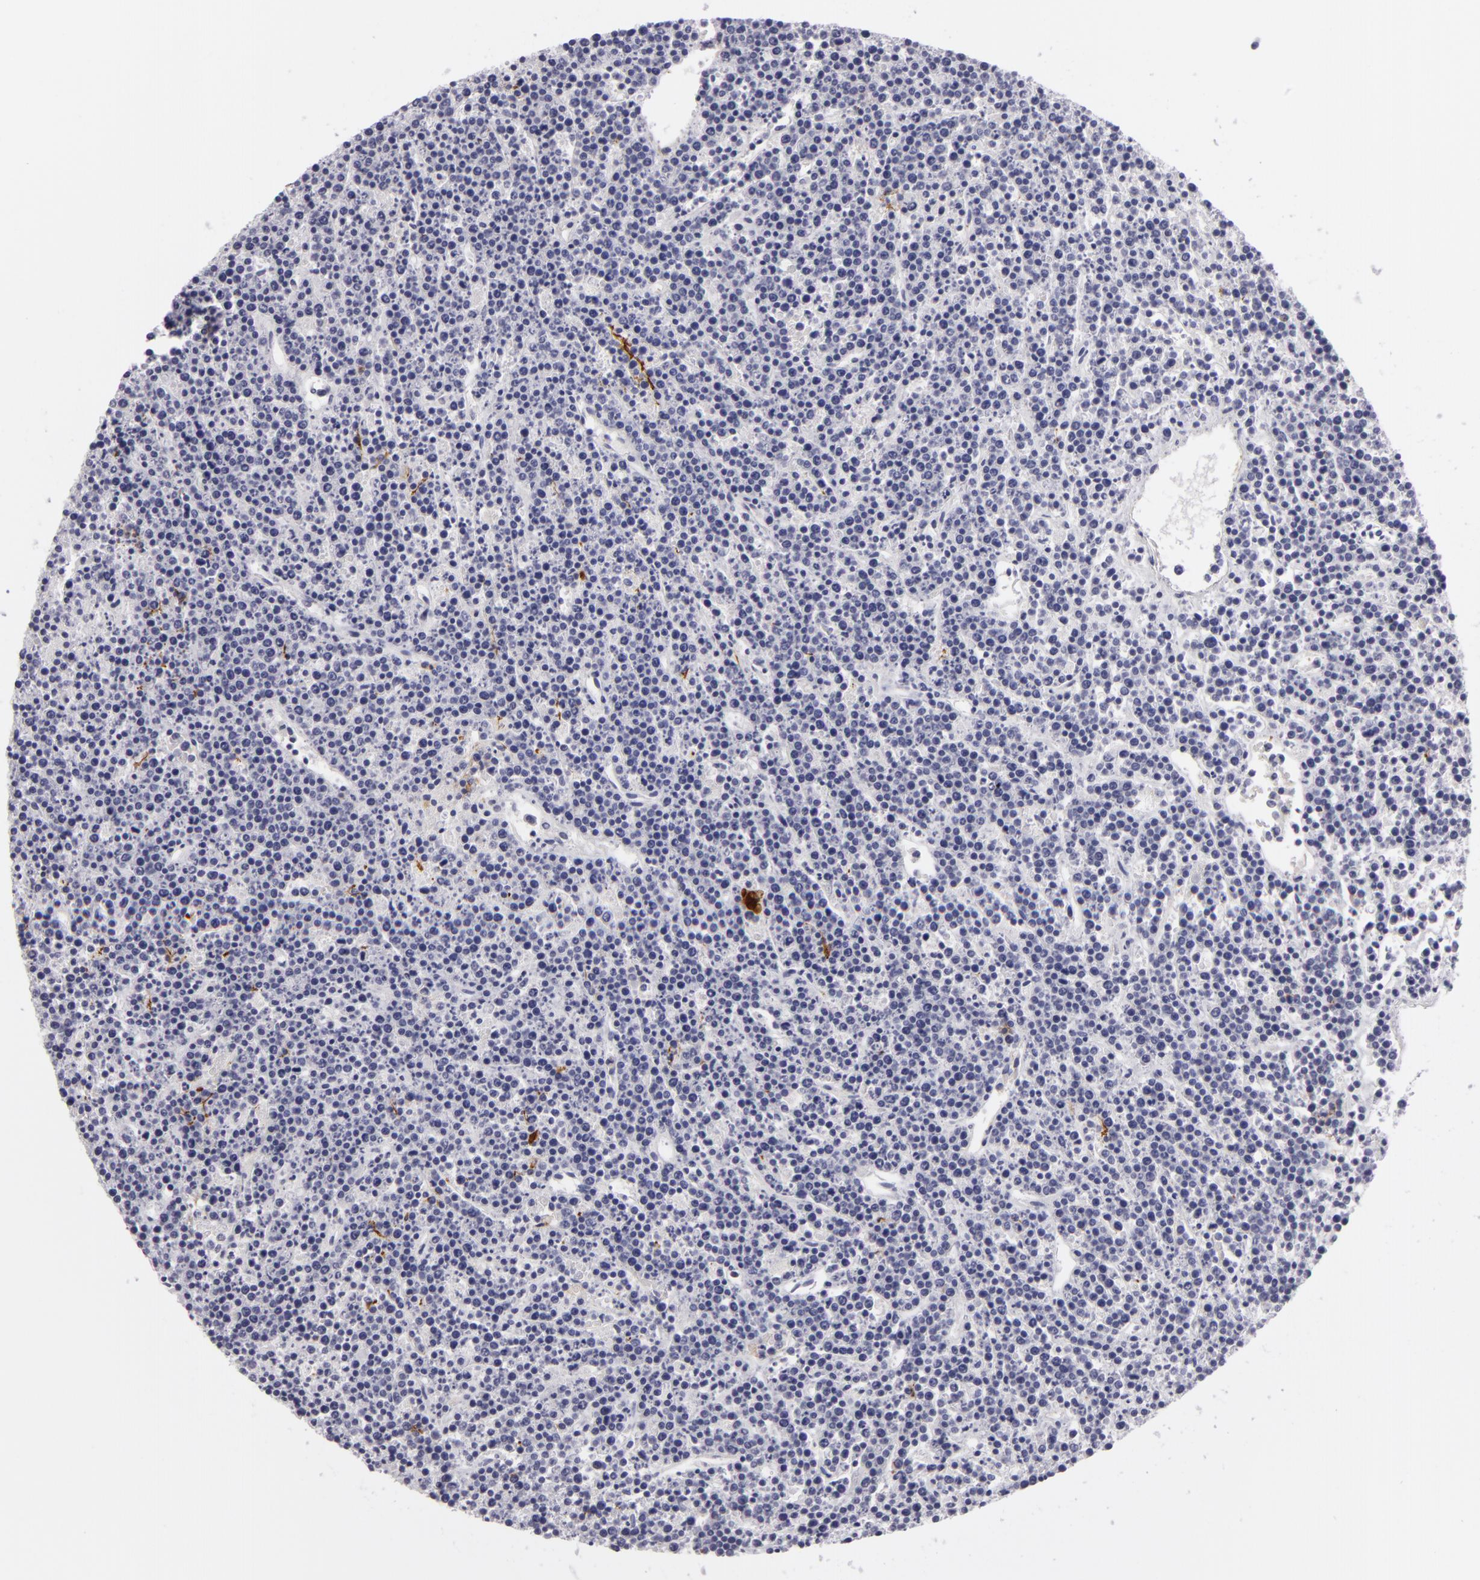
{"staining": {"intensity": "negative", "quantity": "none", "location": "none"}, "tissue": "lymphoma", "cell_type": "Tumor cells", "image_type": "cancer", "snomed": [{"axis": "morphology", "description": "Malignant lymphoma, non-Hodgkin's type, High grade"}, {"axis": "topography", "description": "Ovary"}], "caption": "Tumor cells are negative for protein expression in human malignant lymphoma, non-Hodgkin's type (high-grade). (IHC, brightfield microscopy, high magnification).", "gene": "CTNNB1", "patient": {"sex": "female", "age": 56}}